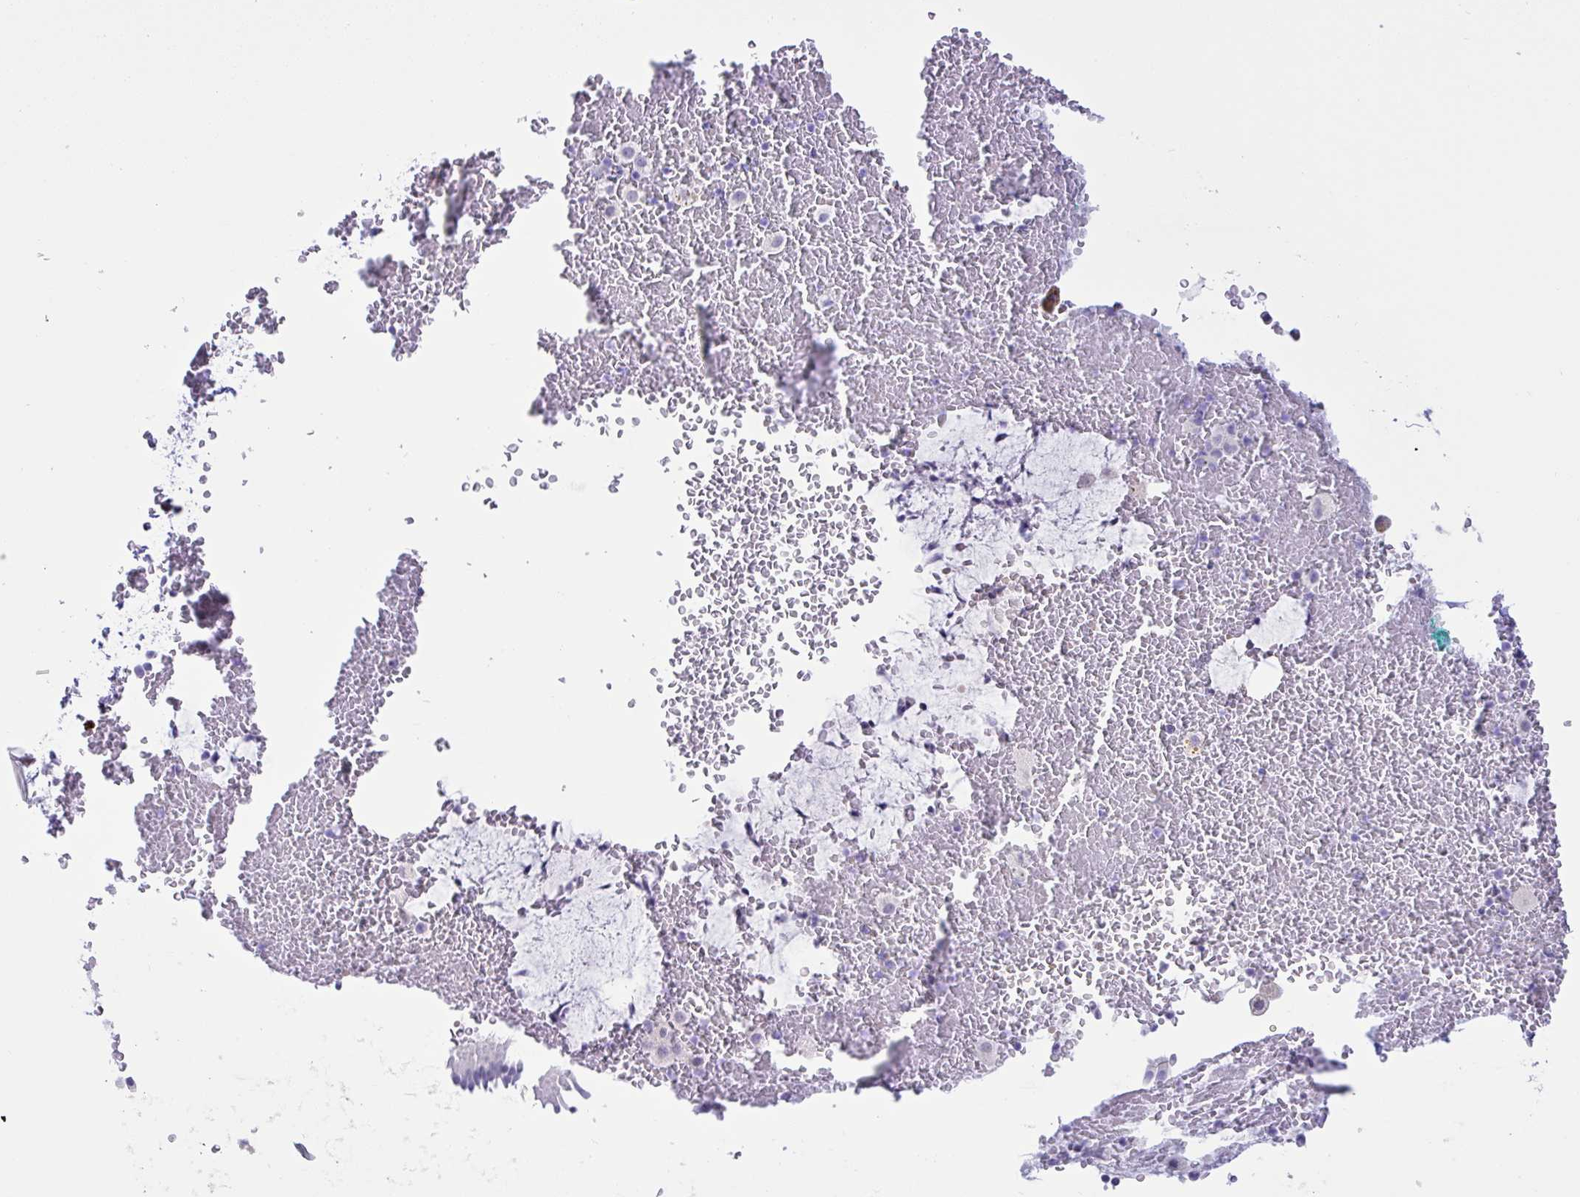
{"staining": {"intensity": "negative", "quantity": "none", "location": "none"}, "tissue": "bronchus", "cell_type": "Respiratory epithelial cells", "image_type": "normal", "snomed": [{"axis": "morphology", "description": "Normal tissue, NOS"}, {"axis": "topography", "description": "Lymph node"}, {"axis": "topography", "description": "Cartilage tissue"}, {"axis": "topography", "description": "Bronchus"}], "caption": "Image shows no significant protein expression in respiratory epithelial cells of normal bronchus. The staining was performed using DAB (3,3'-diaminobenzidine) to visualize the protein expression in brown, while the nuclei were stained in blue with hematoxylin (Magnification: 20x).", "gene": "SLC35B1", "patient": {"sex": "female", "age": 70}}